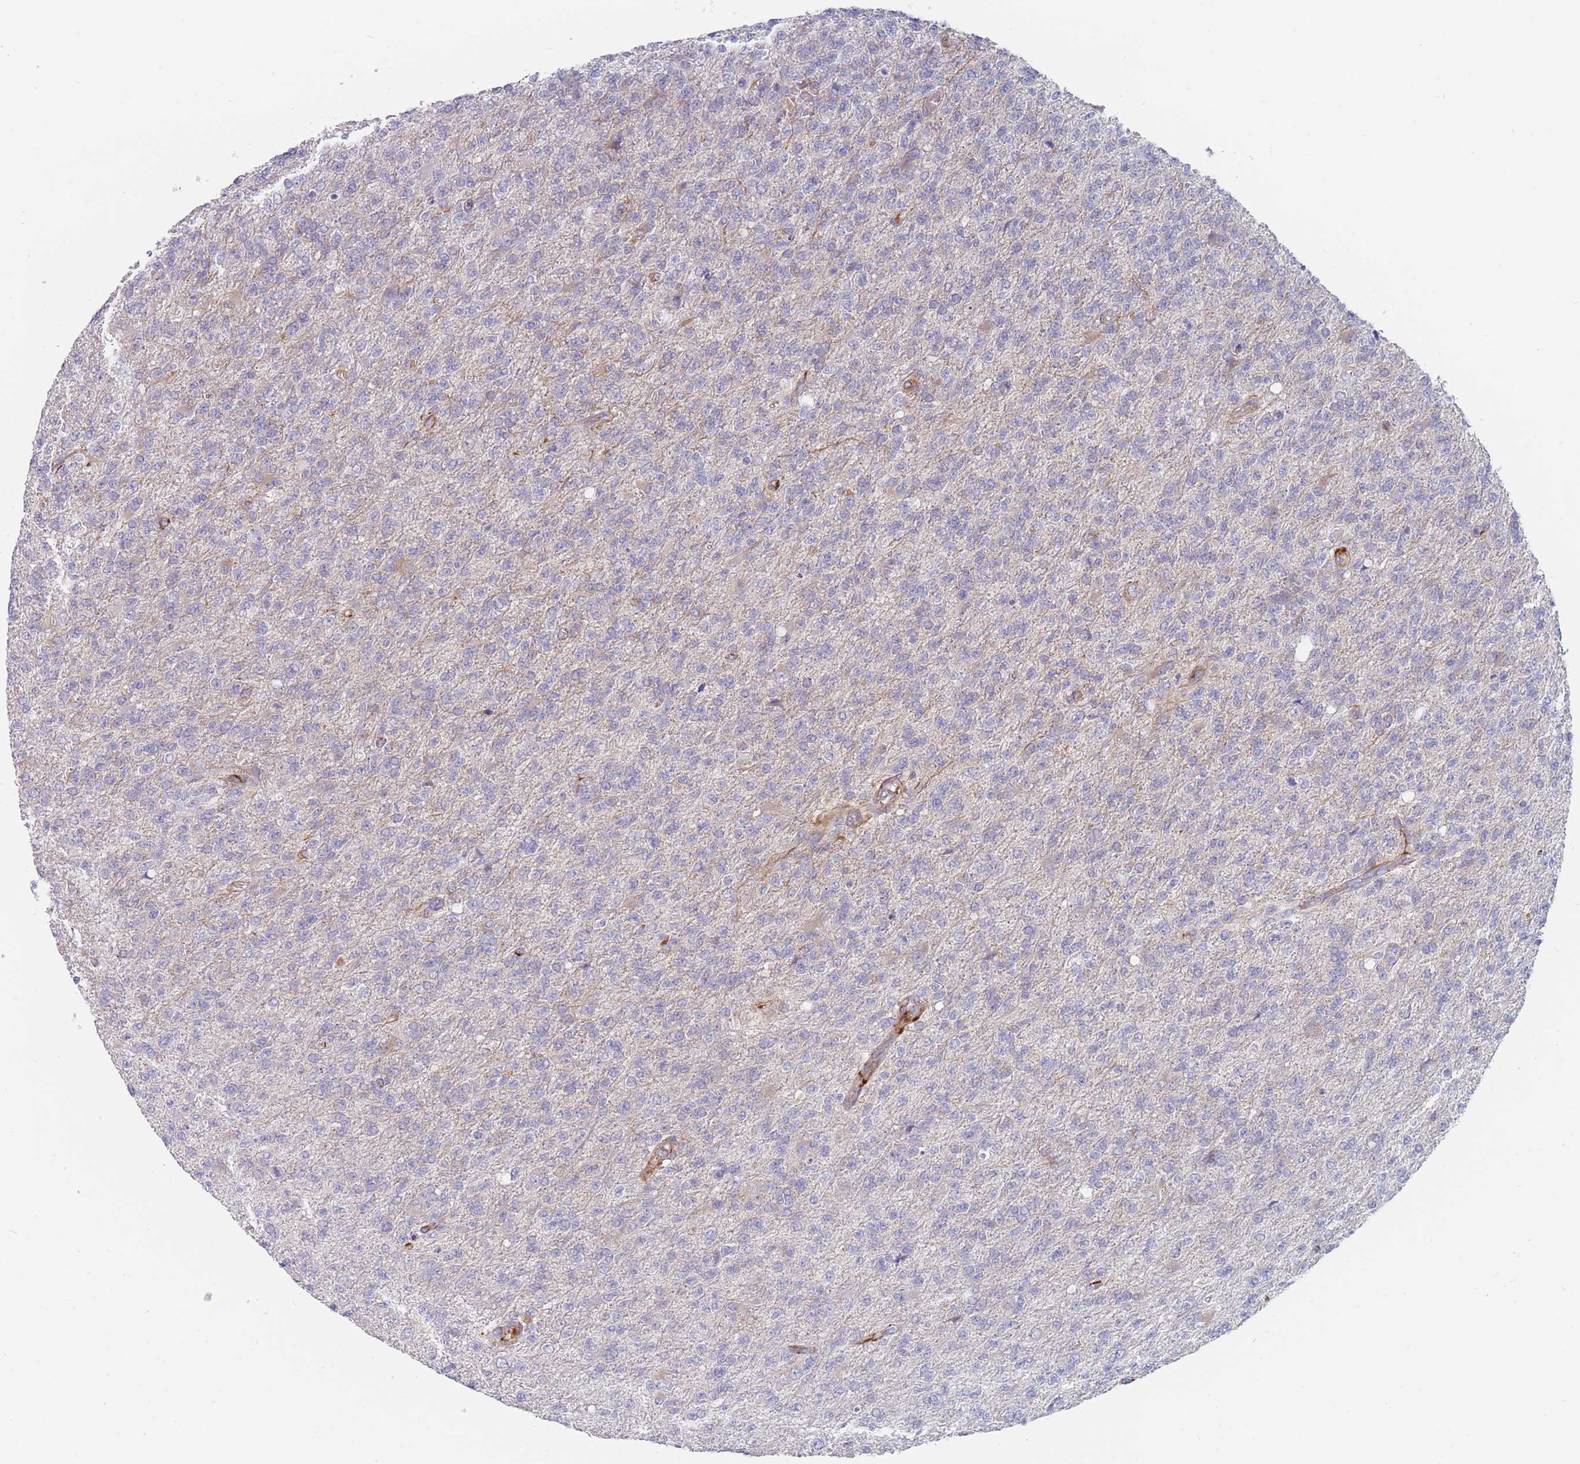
{"staining": {"intensity": "negative", "quantity": "none", "location": "none"}, "tissue": "glioma", "cell_type": "Tumor cells", "image_type": "cancer", "snomed": [{"axis": "morphology", "description": "Glioma, malignant, High grade"}, {"axis": "topography", "description": "Brain"}], "caption": "DAB immunohistochemical staining of human malignant glioma (high-grade) reveals no significant expression in tumor cells.", "gene": "ERBIN", "patient": {"sex": "male", "age": 56}}